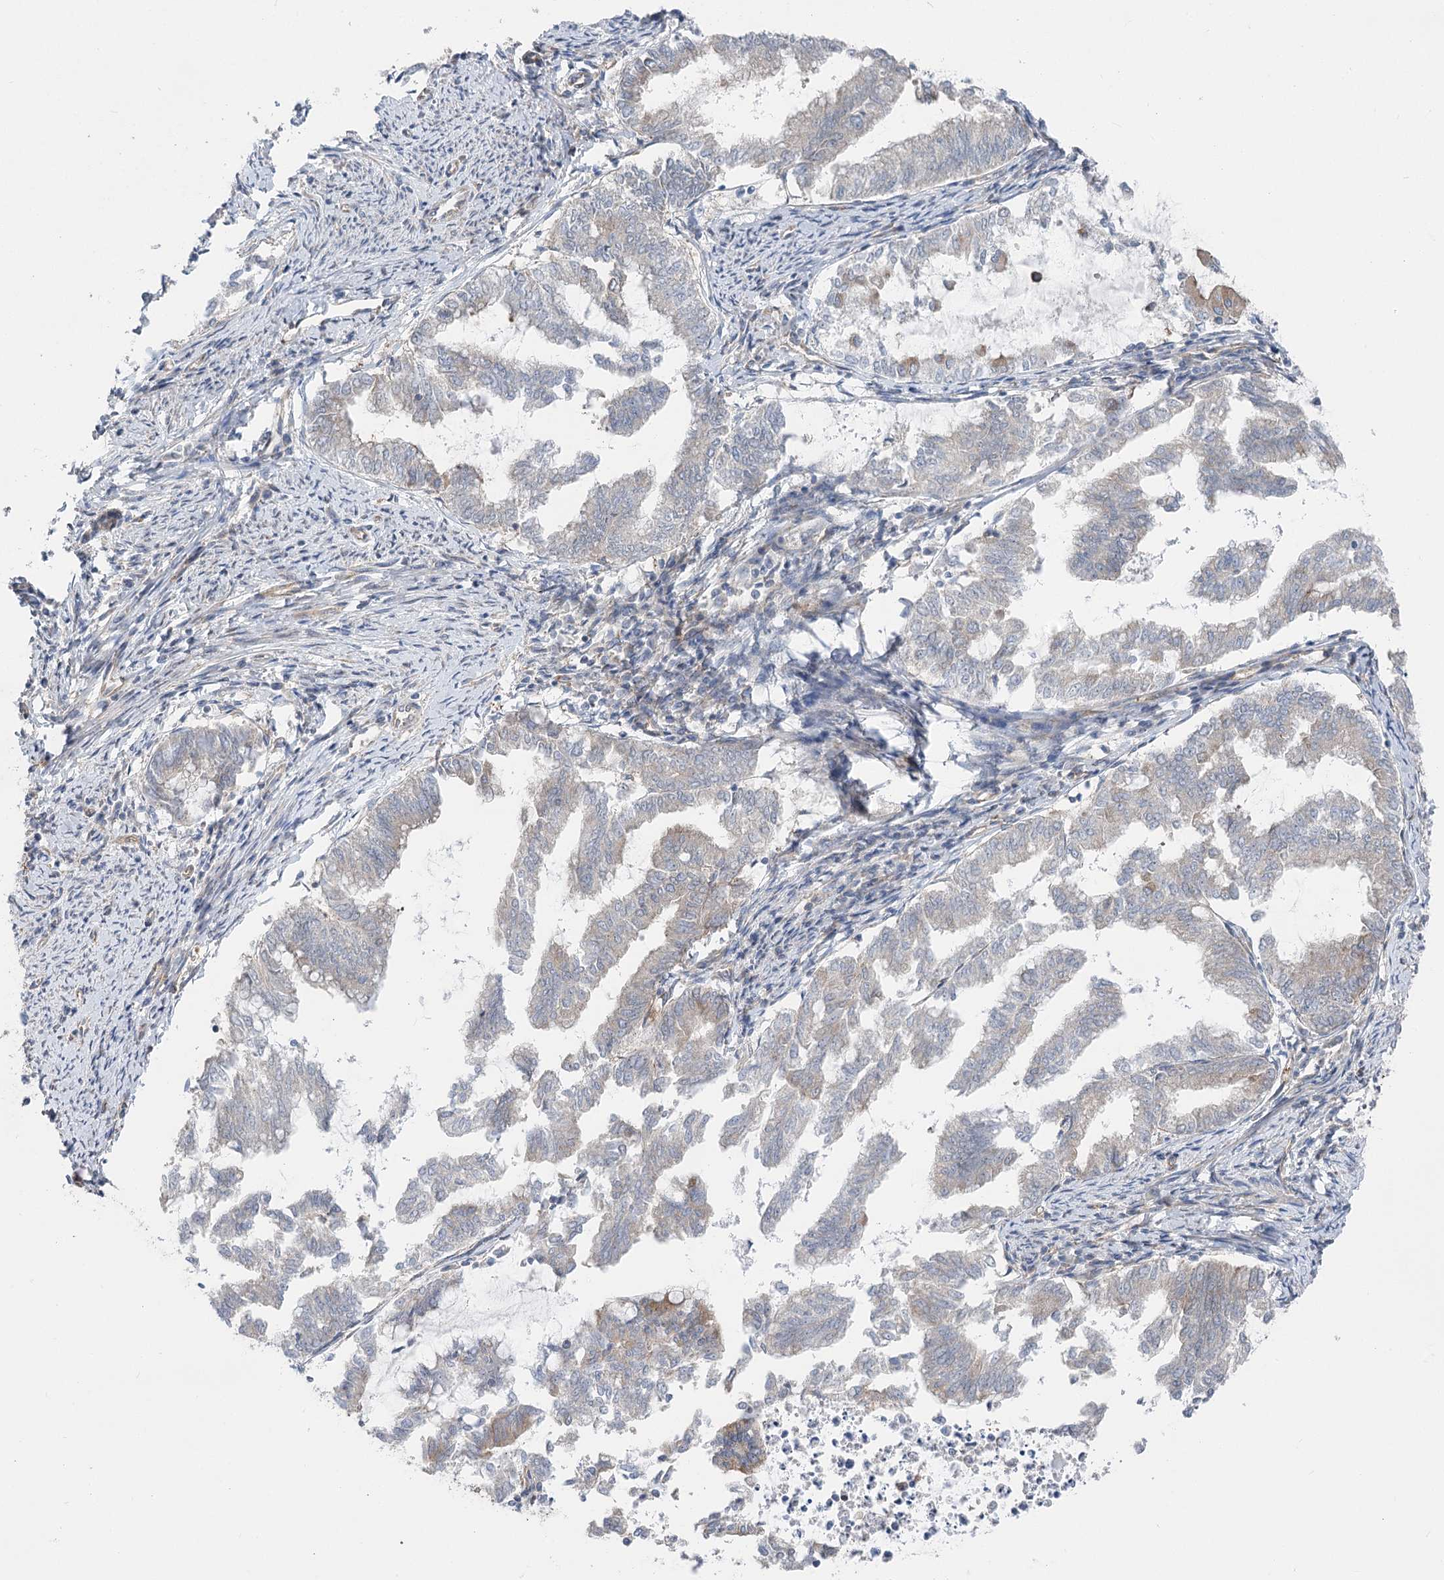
{"staining": {"intensity": "weak", "quantity": "<25%", "location": "cytoplasmic/membranous"}, "tissue": "endometrial cancer", "cell_type": "Tumor cells", "image_type": "cancer", "snomed": [{"axis": "morphology", "description": "Adenocarcinoma, NOS"}, {"axis": "topography", "description": "Endometrium"}], "caption": "Immunohistochemistry (IHC) micrograph of neoplastic tissue: human endometrial adenocarcinoma stained with DAB (3,3'-diaminobenzidine) exhibits no significant protein staining in tumor cells.", "gene": "SCN11A", "patient": {"sex": "female", "age": 79}}